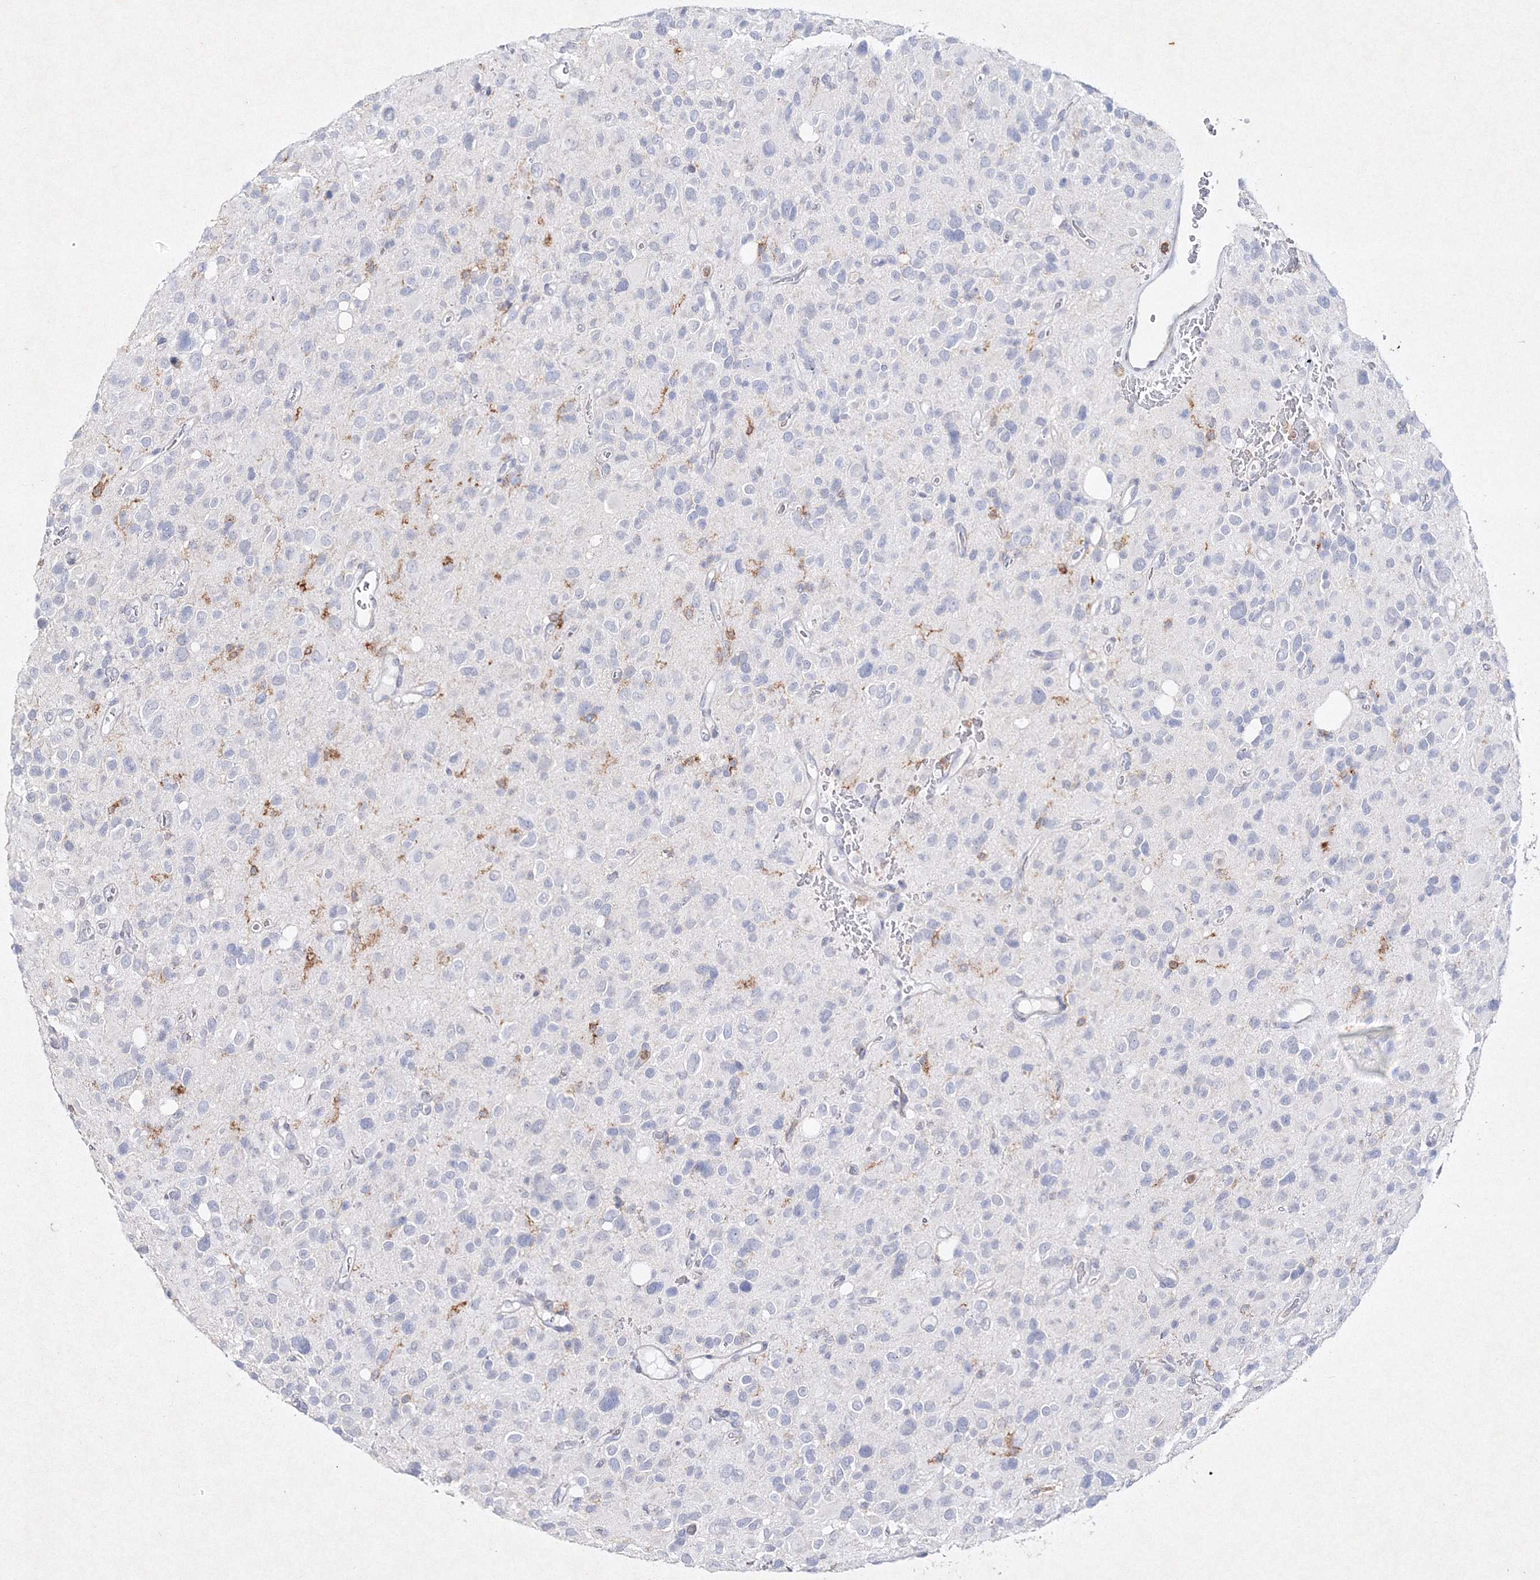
{"staining": {"intensity": "negative", "quantity": "none", "location": "none"}, "tissue": "glioma", "cell_type": "Tumor cells", "image_type": "cancer", "snomed": [{"axis": "morphology", "description": "Glioma, malignant, High grade"}, {"axis": "topography", "description": "Brain"}], "caption": "There is no significant positivity in tumor cells of malignant high-grade glioma.", "gene": "HCST", "patient": {"sex": "male", "age": 48}}